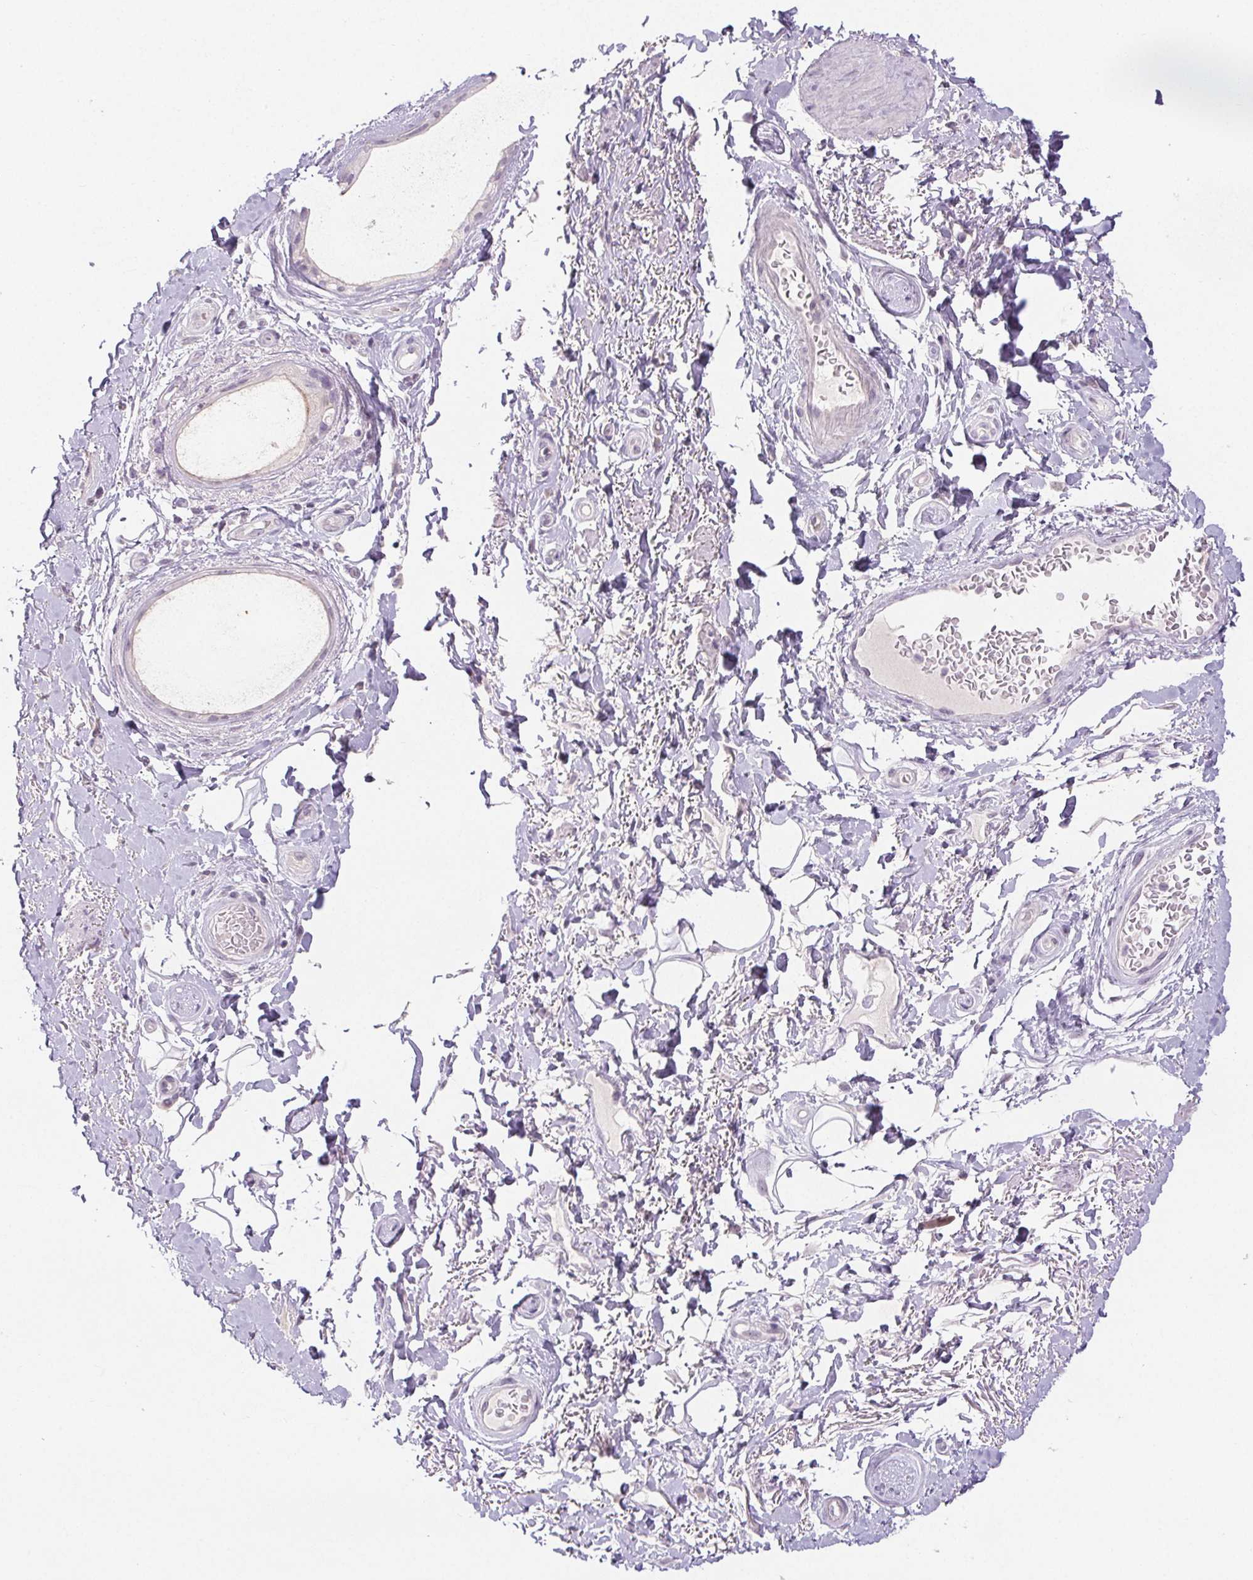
{"staining": {"intensity": "negative", "quantity": "none", "location": "none"}, "tissue": "adipose tissue", "cell_type": "Adipocytes", "image_type": "normal", "snomed": [{"axis": "morphology", "description": "Normal tissue, NOS"}, {"axis": "topography", "description": "Peripheral nerve tissue"}], "caption": "Micrograph shows no protein expression in adipocytes of unremarkable adipose tissue. (DAB immunohistochemistry, high magnification).", "gene": "PI3", "patient": {"sex": "male", "age": 51}}